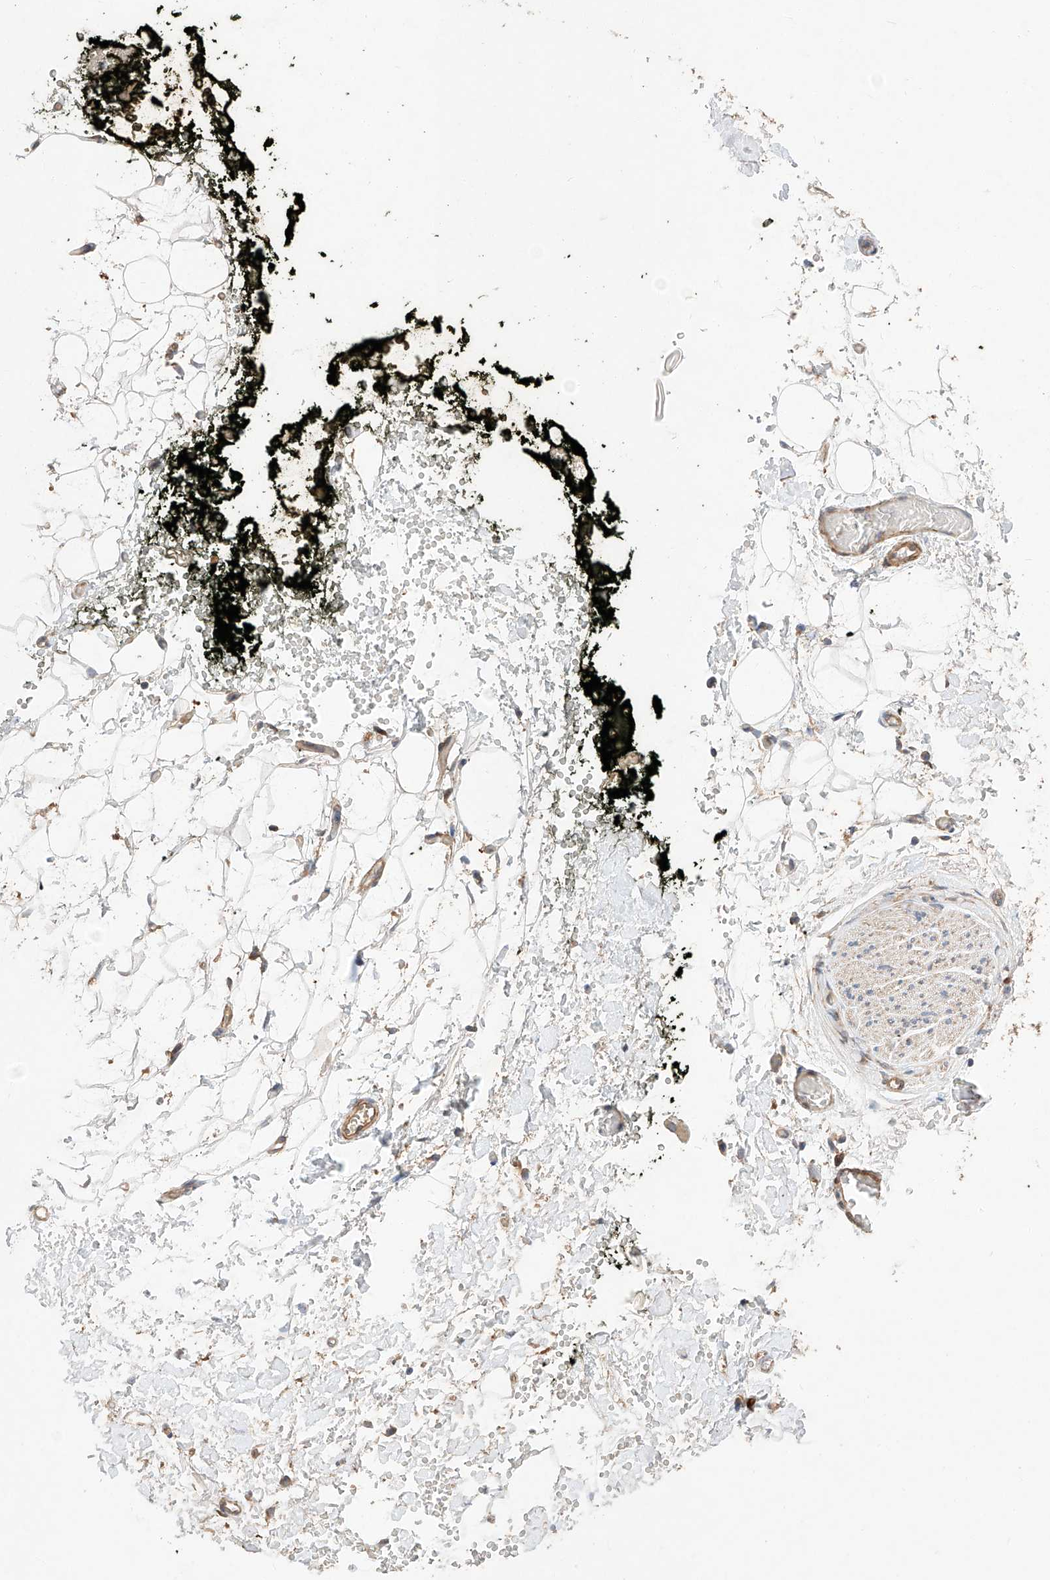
{"staining": {"intensity": "weak", "quantity": "25%-75%", "location": "cytoplasmic/membranous"}, "tissue": "adipose tissue", "cell_type": "Adipocytes", "image_type": "normal", "snomed": [{"axis": "morphology", "description": "Normal tissue, NOS"}, {"axis": "morphology", "description": "Adenocarcinoma, NOS"}, {"axis": "topography", "description": "Pancreas"}, {"axis": "topography", "description": "Peripheral nerve tissue"}], "caption": "Approximately 25%-75% of adipocytes in unremarkable adipose tissue display weak cytoplasmic/membranous protein expression as visualized by brown immunohistochemical staining.", "gene": "RAB23", "patient": {"sex": "male", "age": 59}}